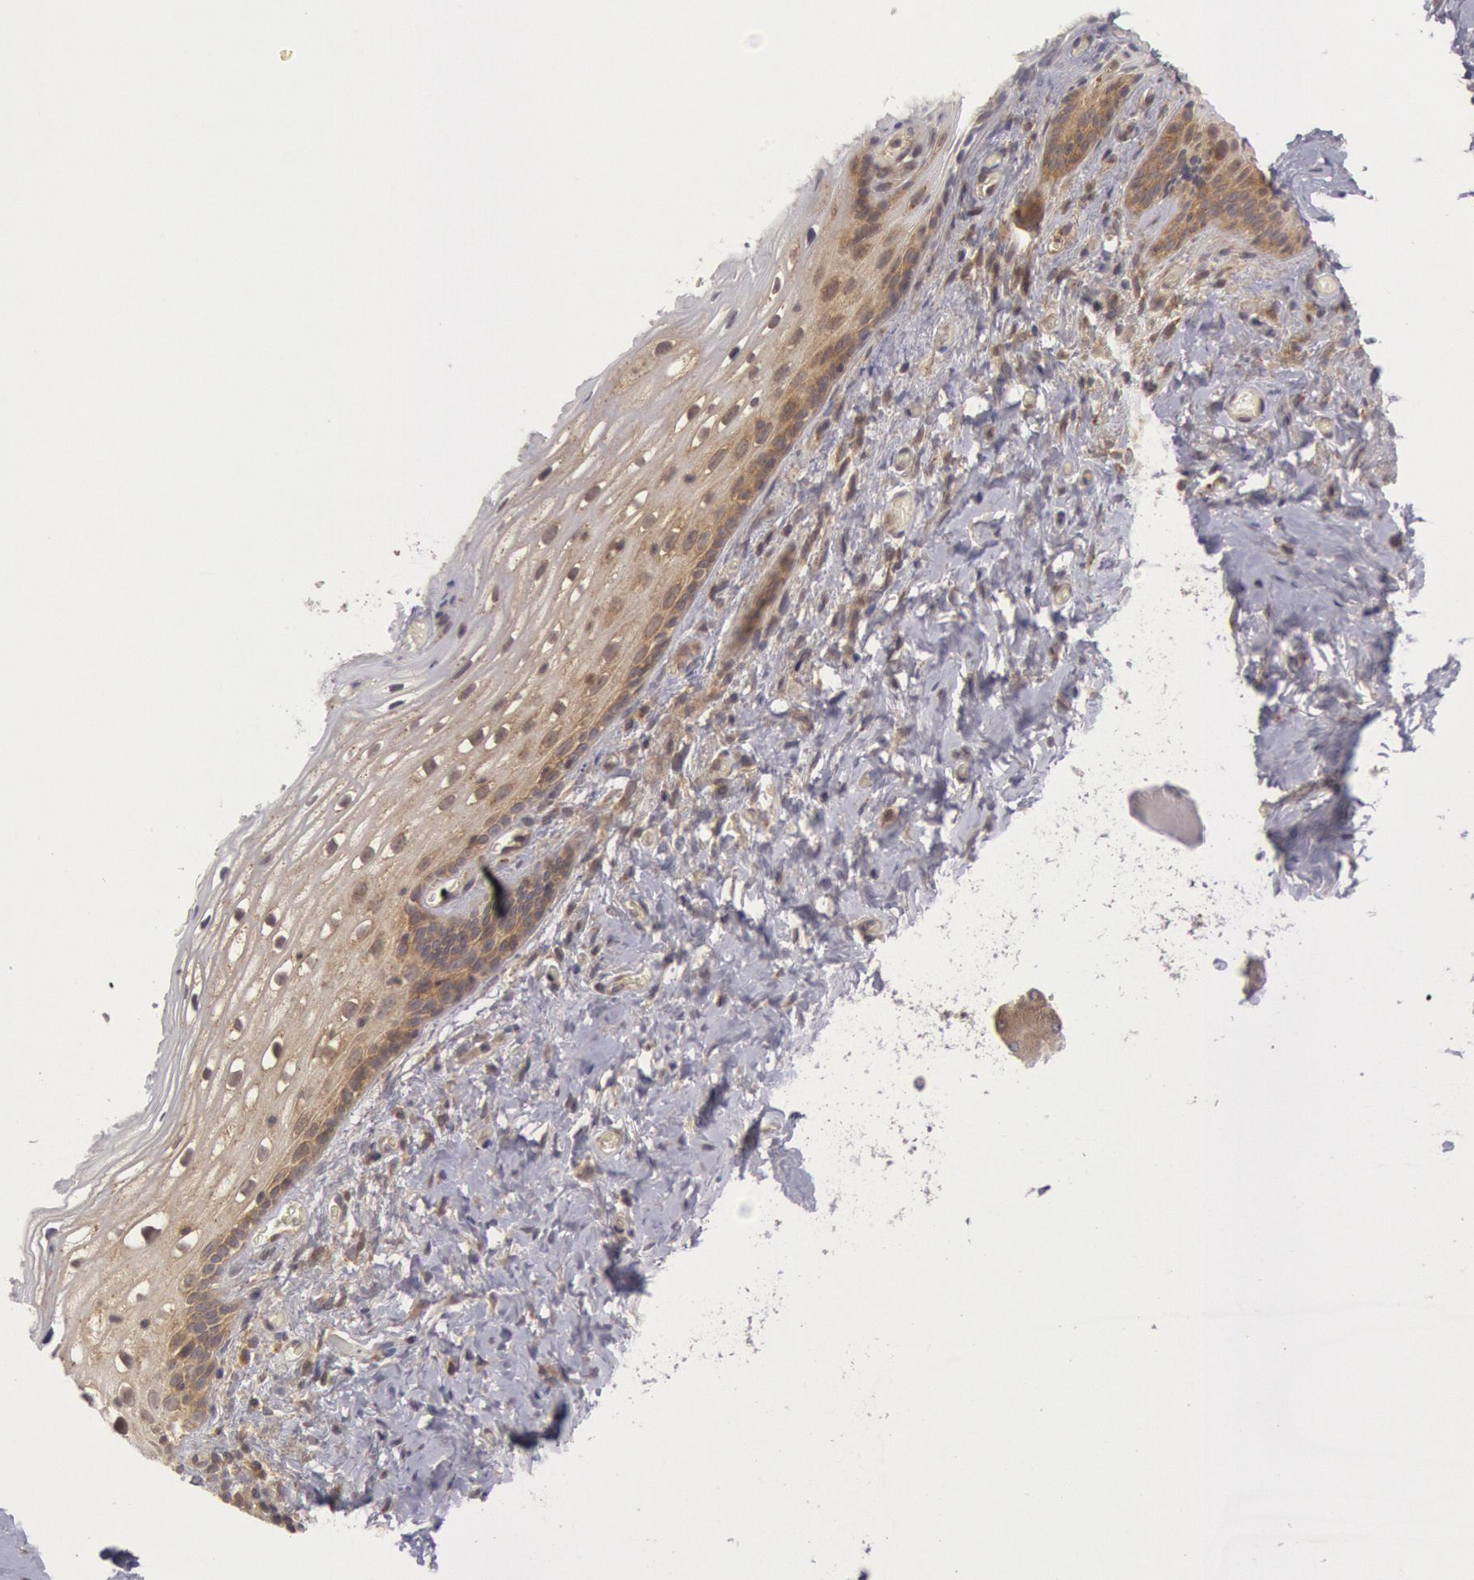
{"staining": {"intensity": "weak", "quantity": "<25%", "location": "cytoplasmic/membranous"}, "tissue": "vagina", "cell_type": "Squamous epithelial cells", "image_type": "normal", "snomed": [{"axis": "morphology", "description": "Normal tissue, NOS"}, {"axis": "topography", "description": "Vagina"}], "caption": "Protein analysis of unremarkable vagina displays no significant positivity in squamous epithelial cells. Brightfield microscopy of immunohistochemistry (IHC) stained with DAB (brown) and hematoxylin (blue), captured at high magnification.", "gene": "BRAF", "patient": {"sex": "female", "age": 61}}